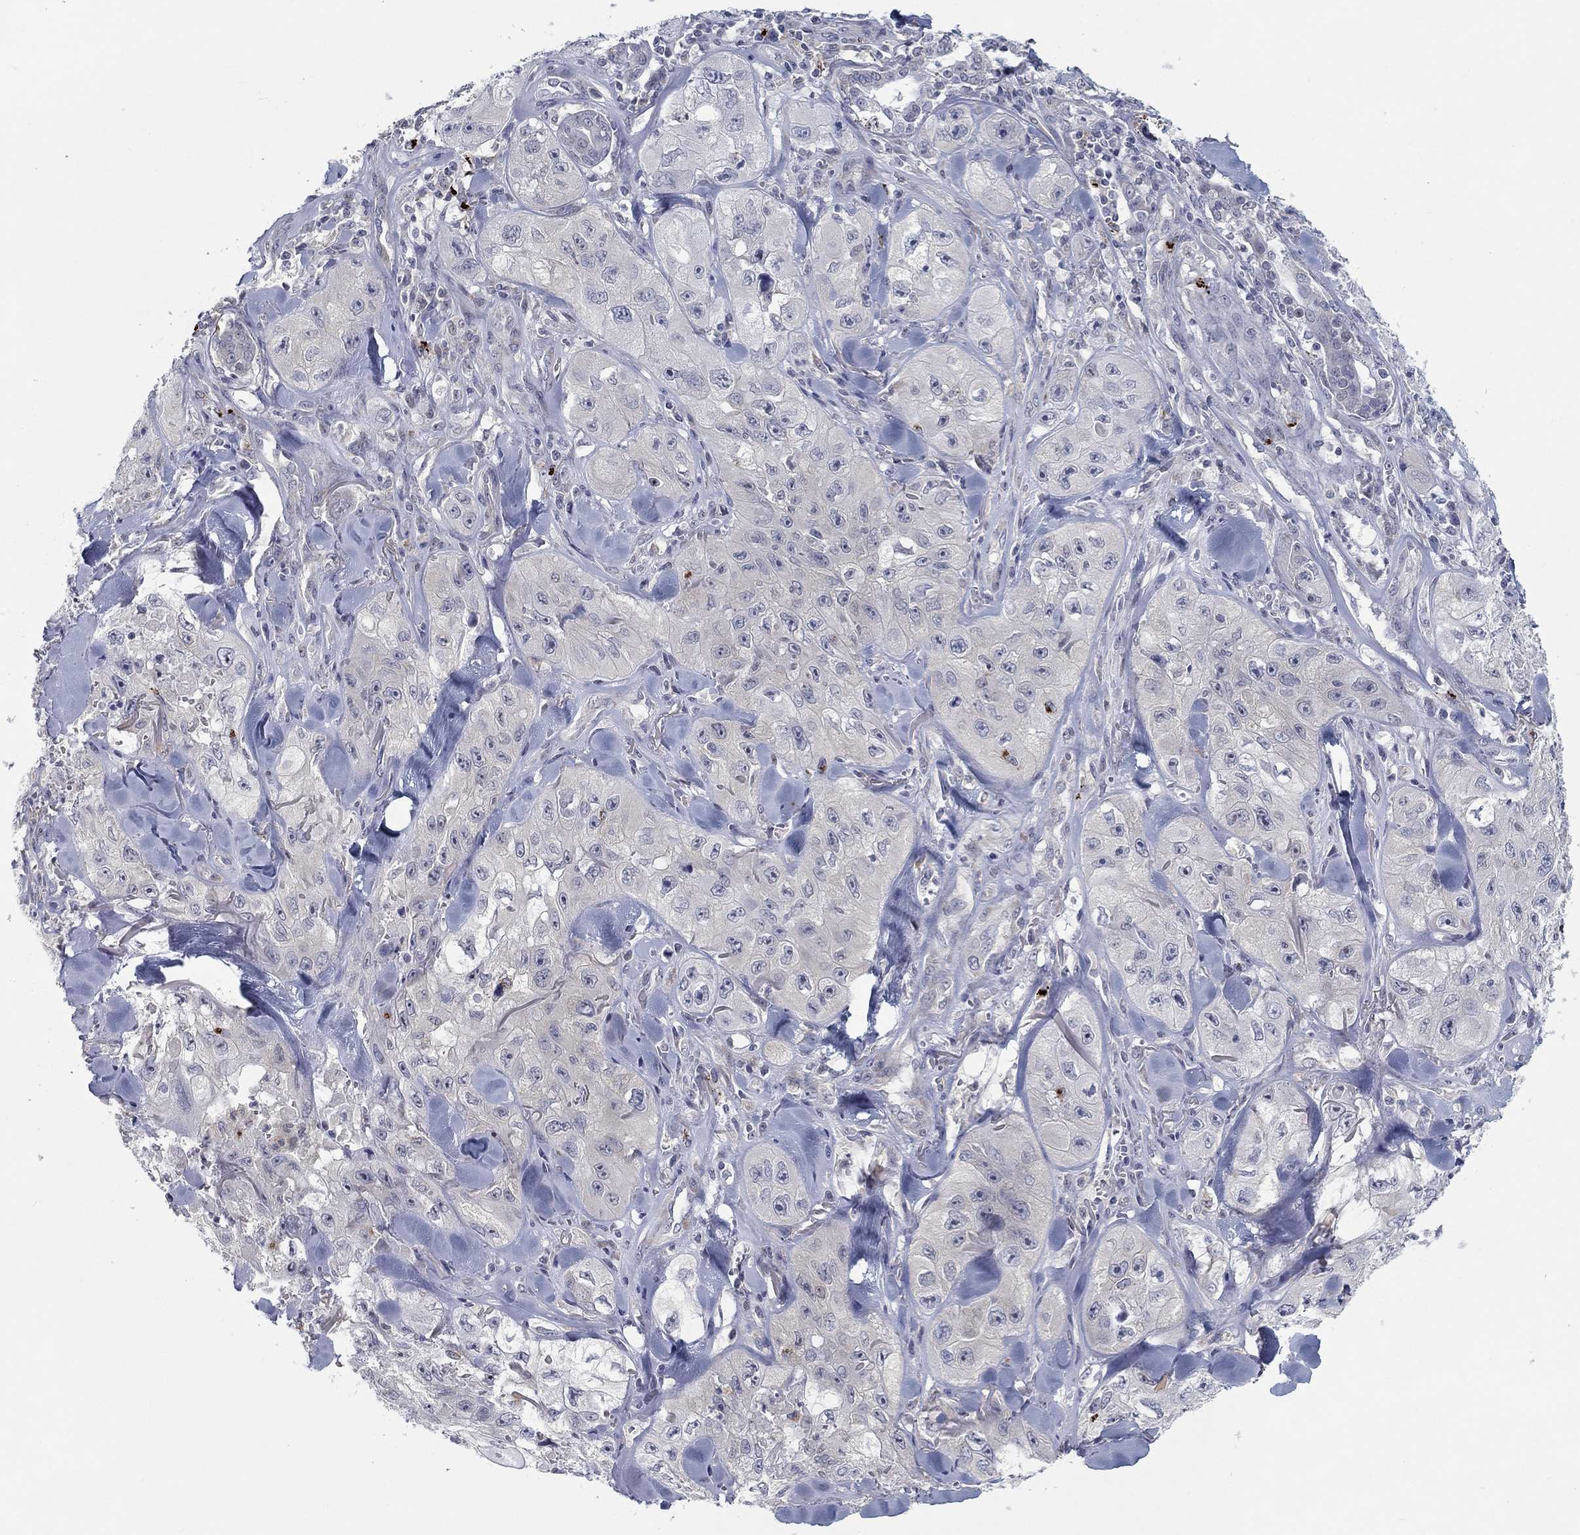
{"staining": {"intensity": "negative", "quantity": "none", "location": "none"}, "tissue": "skin cancer", "cell_type": "Tumor cells", "image_type": "cancer", "snomed": [{"axis": "morphology", "description": "Squamous cell carcinoma, NOS"}, {"axis": "topography", "description": "Skin"}, {"axis": "topography", "description": "Subcutis"}], "caption": "IHC of skin cancer (squamous cell carcinoma) demonstrates no expression in tumor cells. Nuclei are stained in blue.", "gene": "MTSS2", "patient": {"sex": "male", "age": 73}}